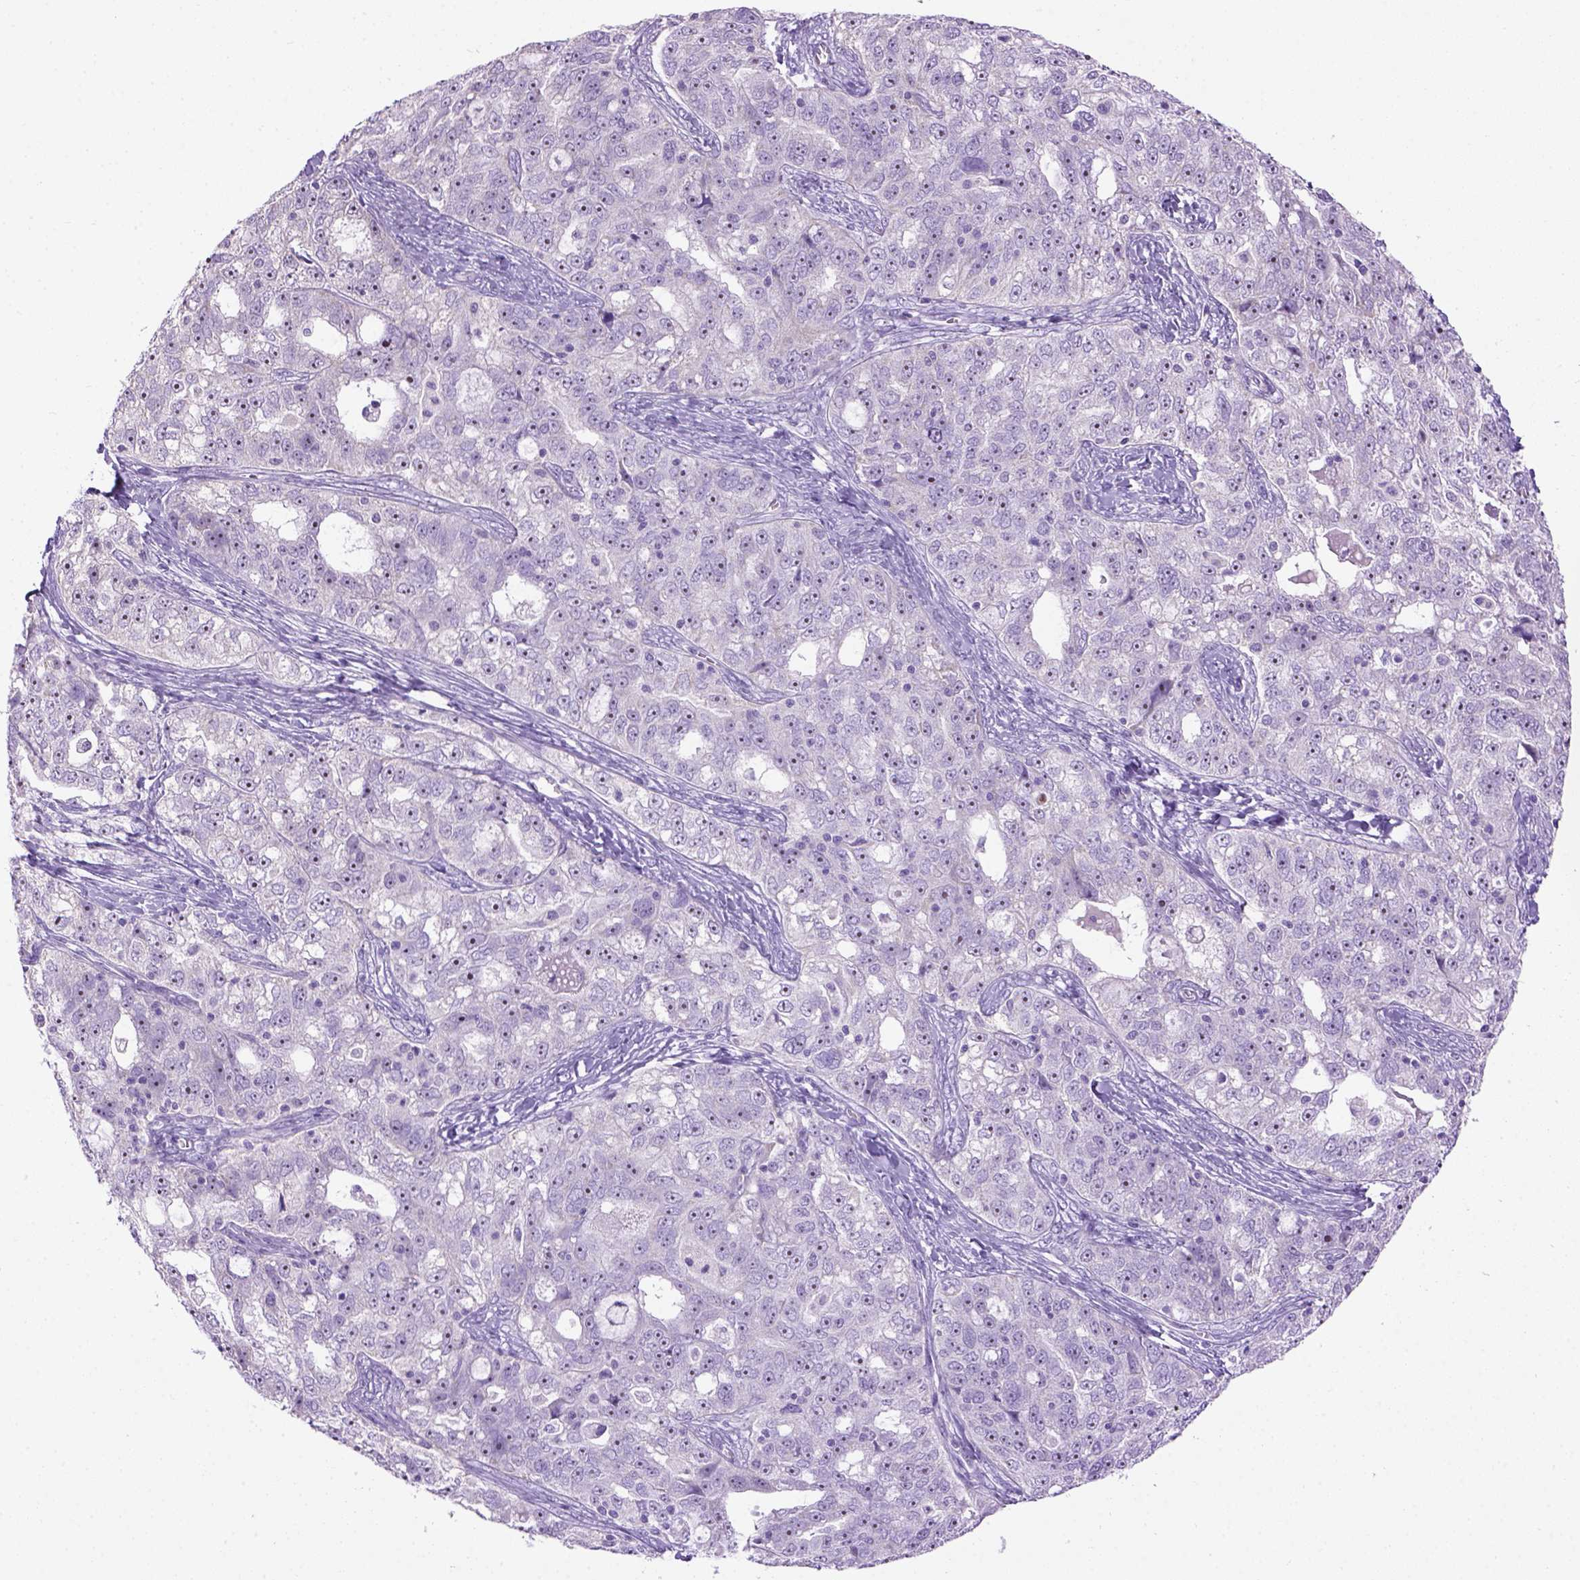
{"staining": {"intensity": "moderate", "quantity": "25%-75%", "location": "nuclear"}, "tissue": "ovarian cancer", "cell_type": "Tumor cells", "image_type": "cancer", "snomed": [{"axis": "morphology", "description": "Cystadenocarcinoma, serous, NOS"}, {"axis": "topography", "description": "Ovary"}], "caption": "Protein expression analysis of ovarian cancer (serous cystadenocarcinoma) reveals moderate nuclear expression in about 25%-75% of tumor cells.", "gene": "UTP4", "patient": {"sex": "female", "age": 51}}